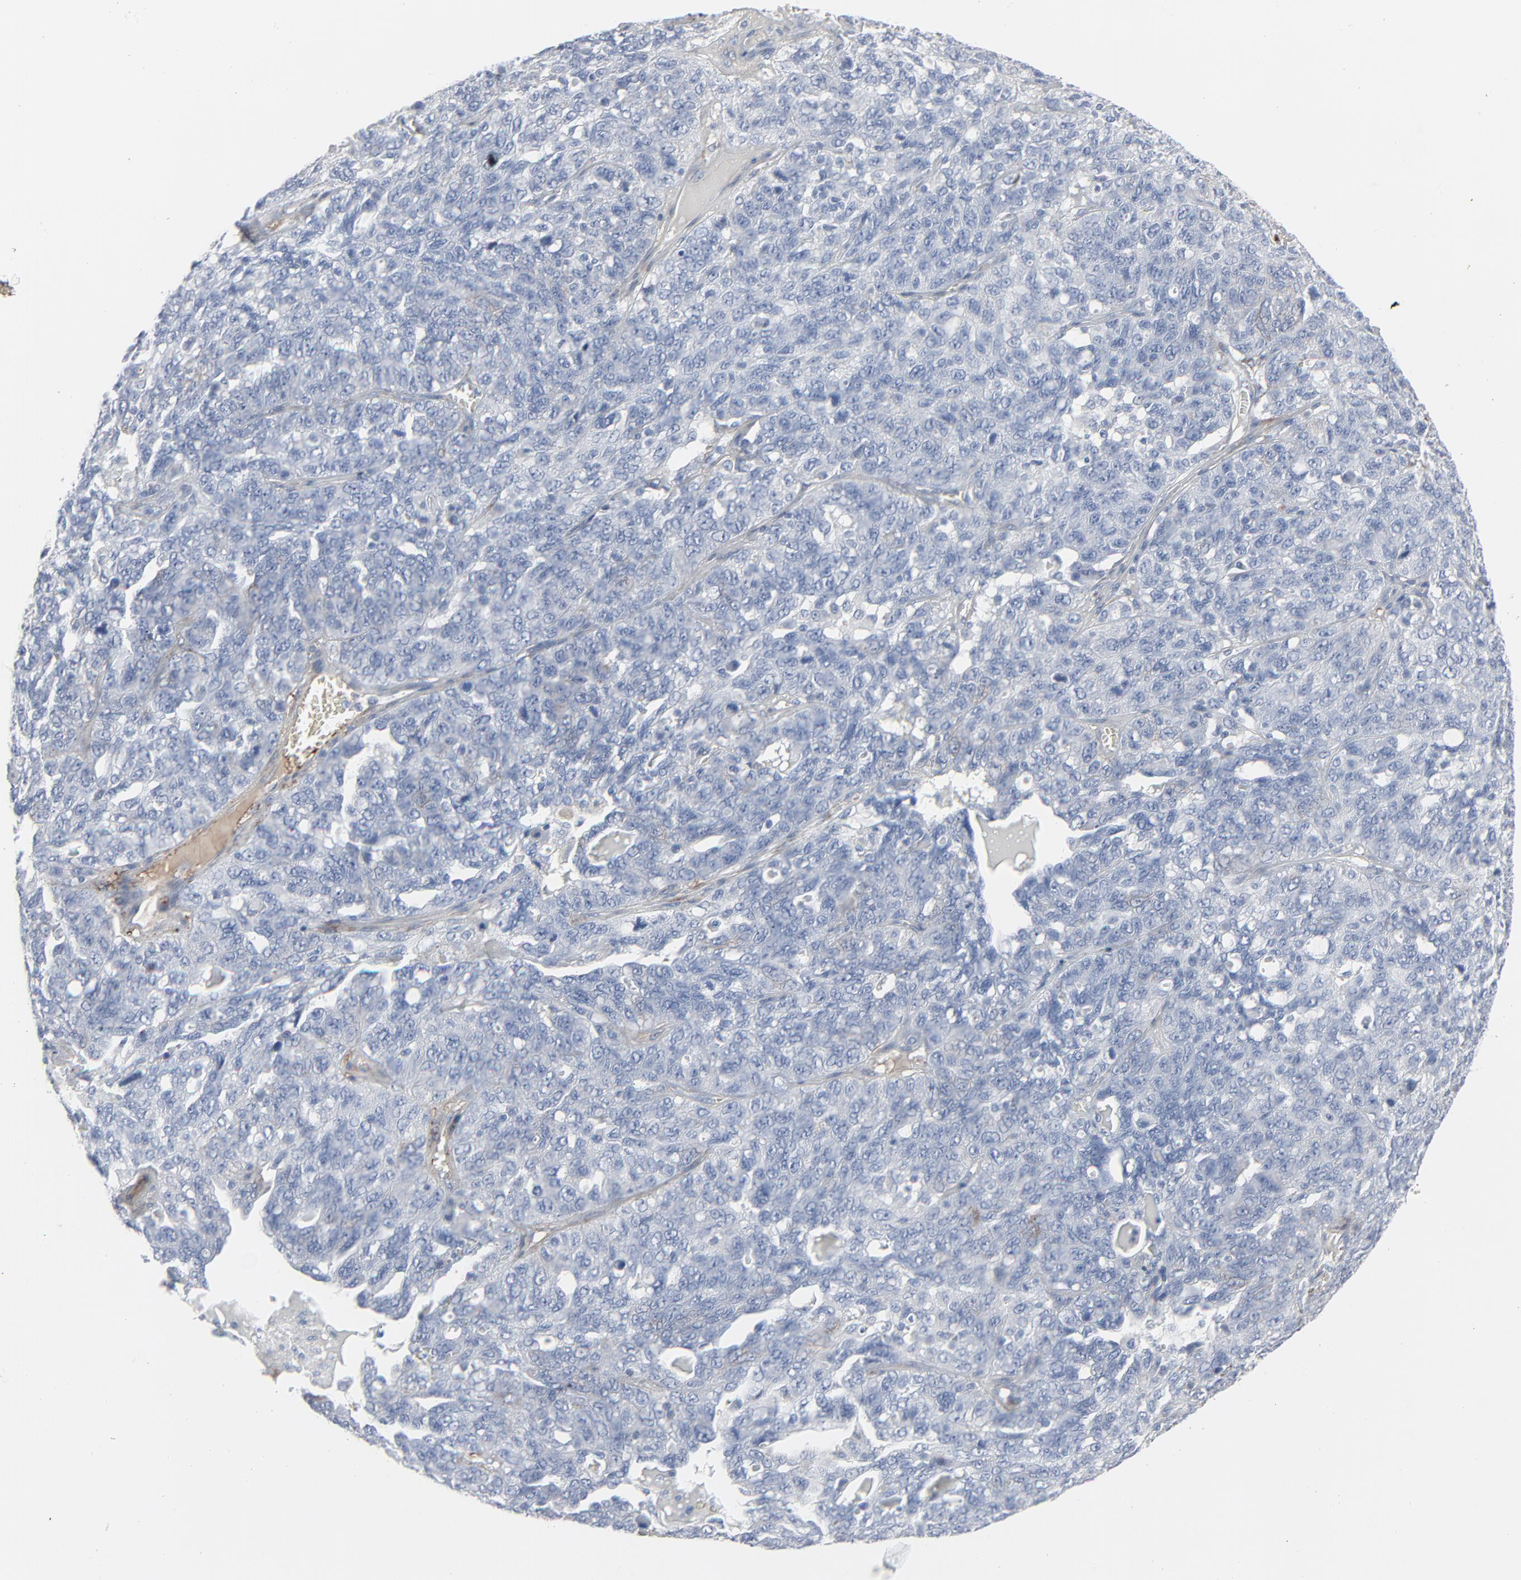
{"staining": {"intensity": "negative", "quantity": "none", "location": "none"}, "tissue": "ovarian cancer", "cell_type": "Tumor cells", "image_type": "cancer", "snomed": [{"axis": "morphology", "description": "Cystadenocarcinoma, serous, NOS"}, {"axis": "topography", "description": "Ovary"}], "caption": "This is an immunohistochemistry (IHC) photomicrograph of human ovarian cancer (serous cystadenocarcinoma). There is no staining in tumor cells.", "gene": "BGN", "patient": {"sex": "female", "age": 71}}